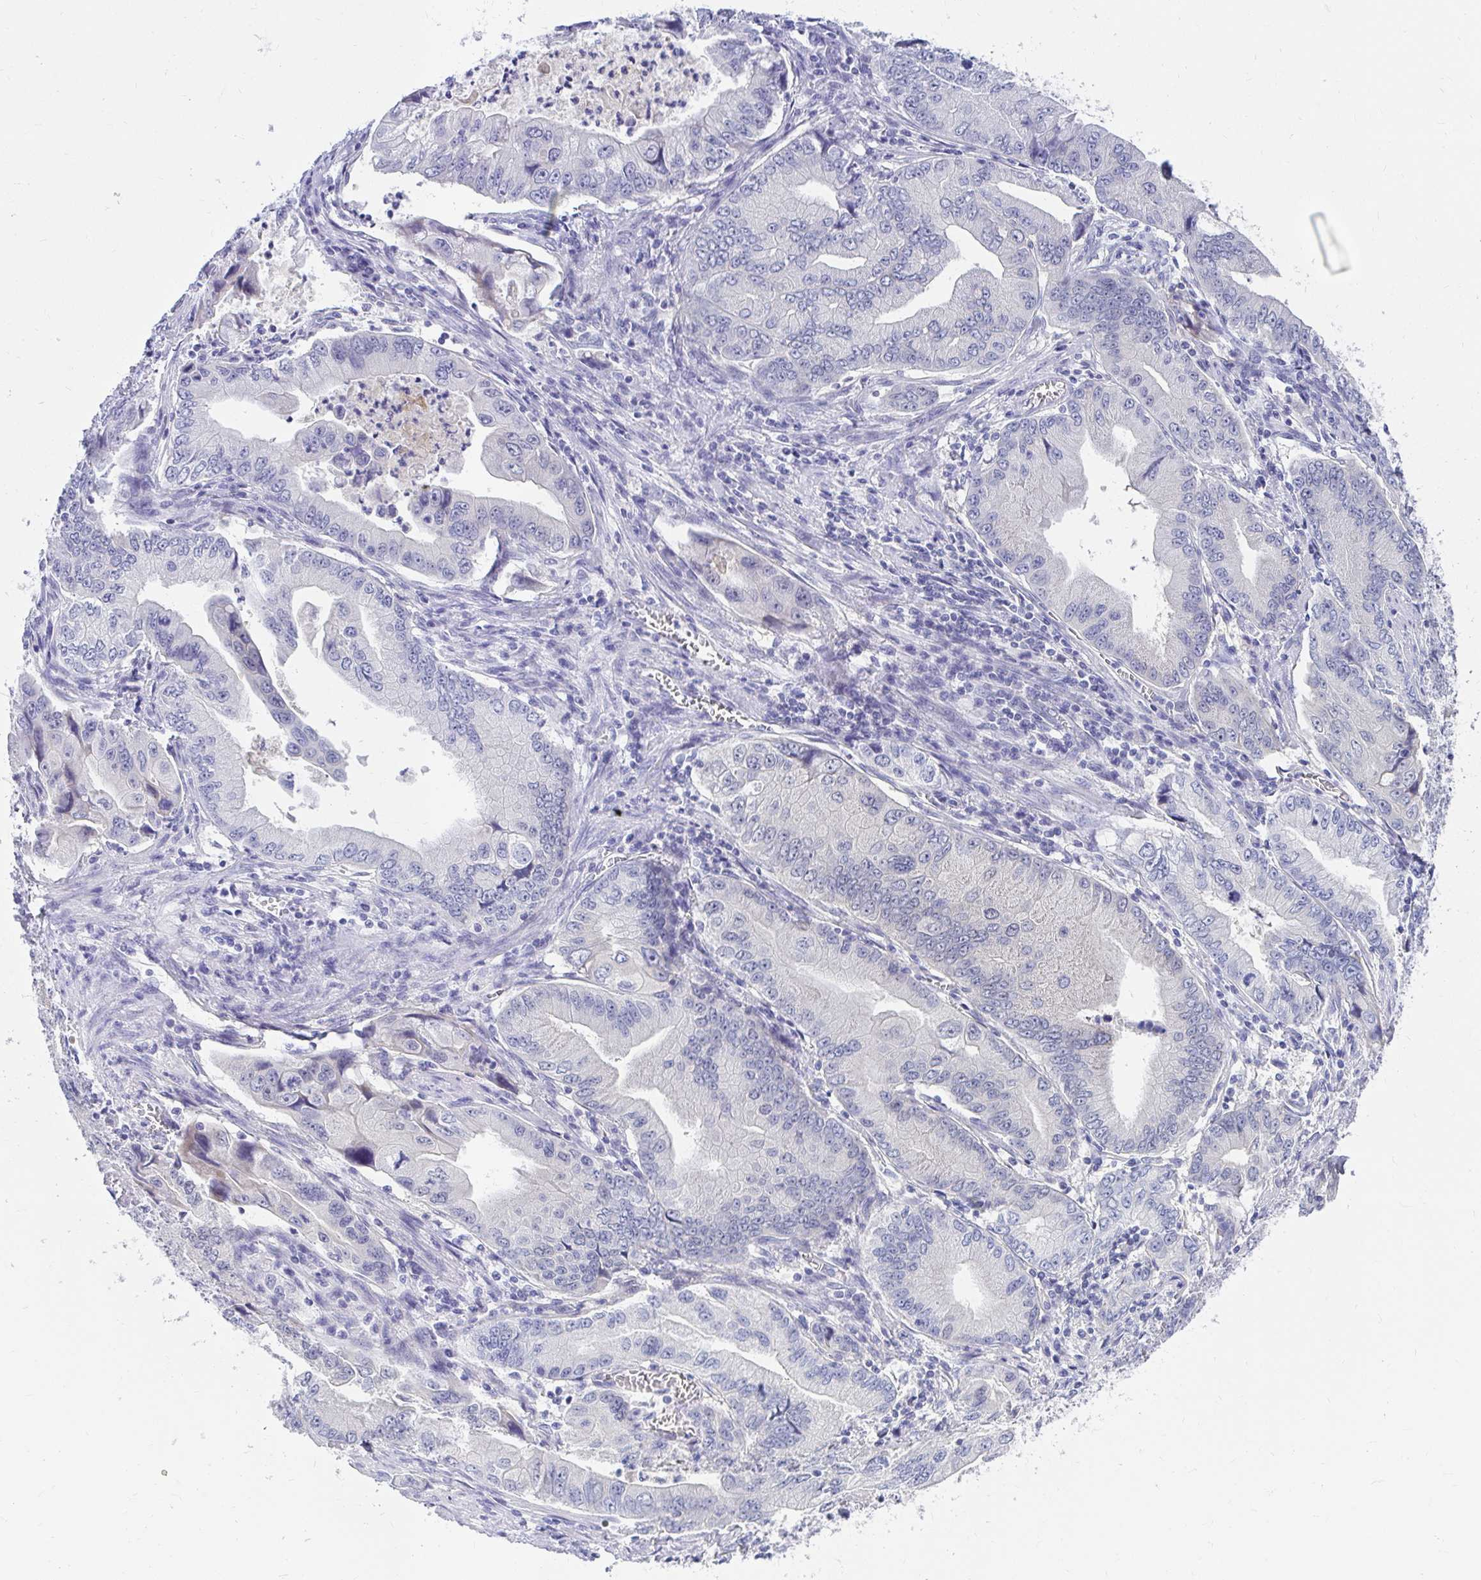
{"staining": {"intensity": "negative", "quantity": "none", "location": "none"}, "tissue": "stomach cancer", "cell_type": "Tumor cells", "image_type": "cancer", "snomed": [{"axis": "morphology", "description": "Adenocarcinoma, NOS"}, {"axis": "topography", "description": "Pancreas"}, {"axis": "topography", "description": "Stomach, upper"}], "caption": "This is a micrograph of immunohistochemistry (IHC) staining of stomach cancer, which shows no staining in tumor cells.", "gene": "C19orf81", "patient": {"sex": "male", "age": 77}}